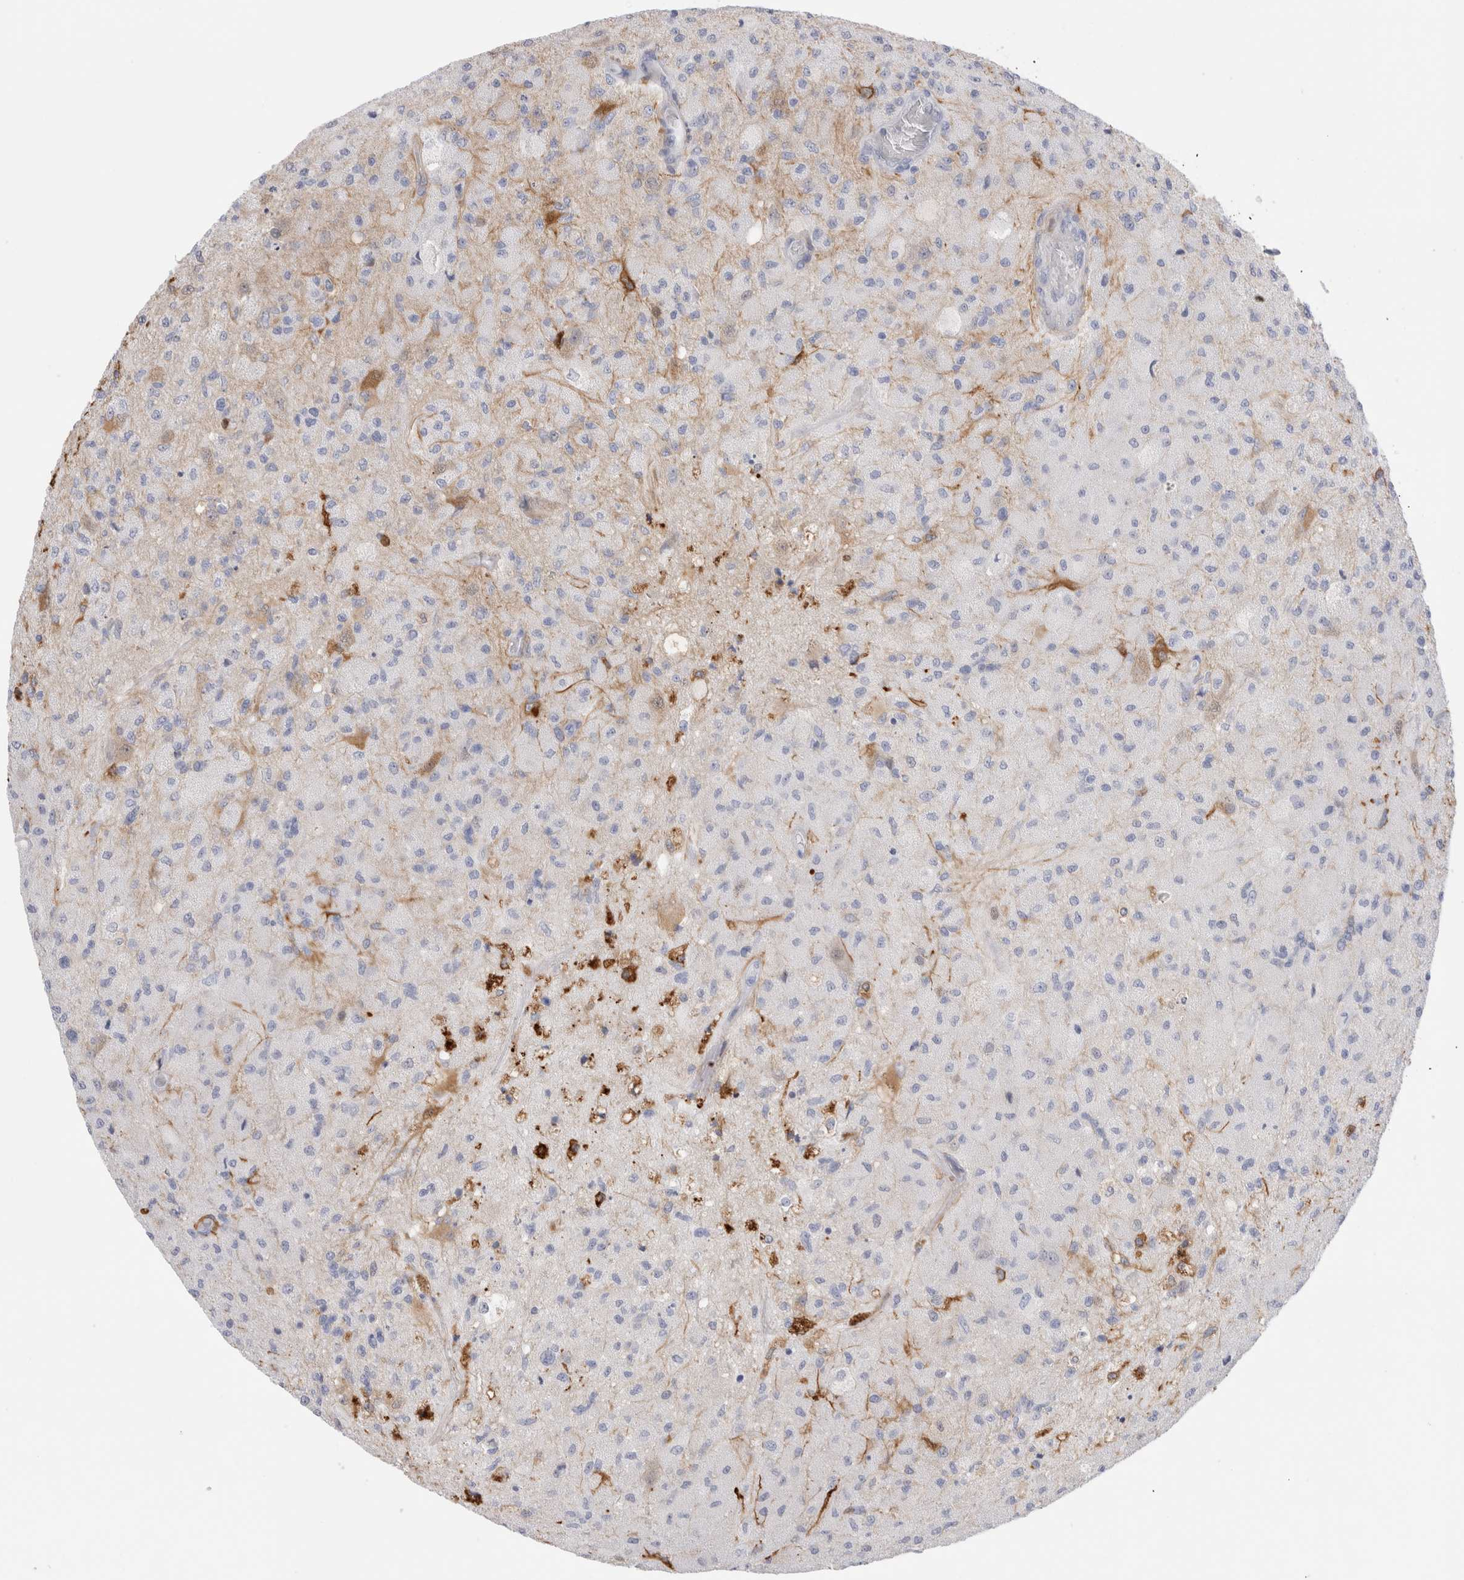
{"staining": {"intensity": "negative", "quantity": "none", "location": "none"}, "tissue": "glioma", "cell_type": "Tumor cells", "image_type": "cancer", "snomed": [{"axis": "morphology", "description": "Normal tissue, NOS"}, {"axis": "morphology", "description": "Glioma, malignant, High grade"}, {"axis": "topography", "description": "Cerebral cortex"}], "caption": "Immunohistochemical staining of human malignant glioma (high-grade) shows no significant positivity in tumor cells.", "gene": "NAPEPLD", "patient": {"sex": "male", "age": 77}}